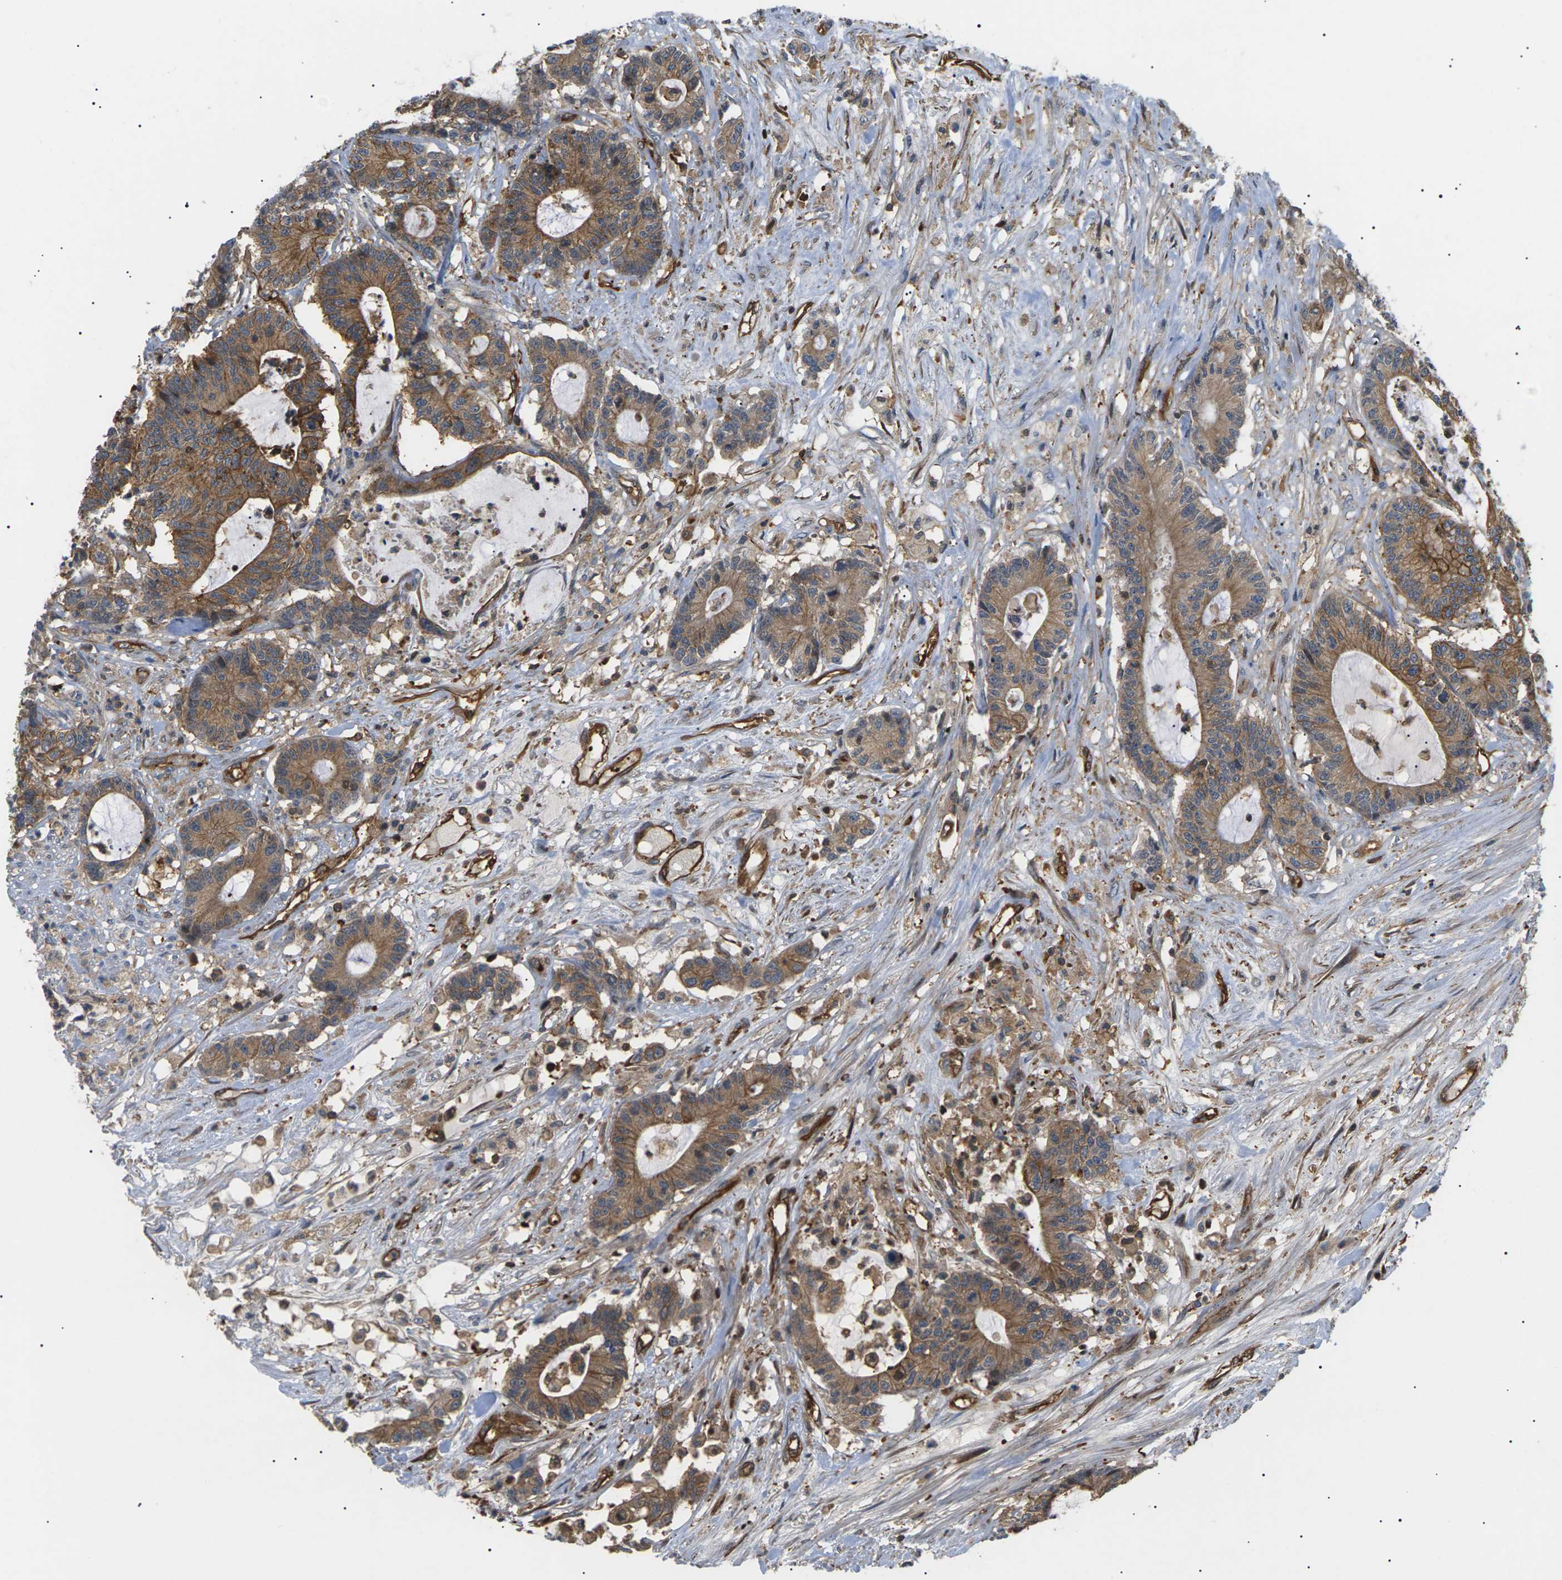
{"staining": {"intensity": "moderate", "quantity": ">75%", "location": "cytoplasmic/membranous"}, "tissue": "colorectal cancer", "cell_type": "Tumor cells", "image_type": "cancer", "snomed": [{"axis": "morphology", "description": "Adenocarcinoma, NOS"}, {"axis": "topography", "description": "Colon"}], "caption": "There is medium levels of moderate cytoplasmic/membranous staining in tumor cells of adenocarcinoma (colorectal), as demonstrated by immunohistochemical staining (brown color).", "gene": "TMTC4", "patient": {"sex": "female", "age": 84}}